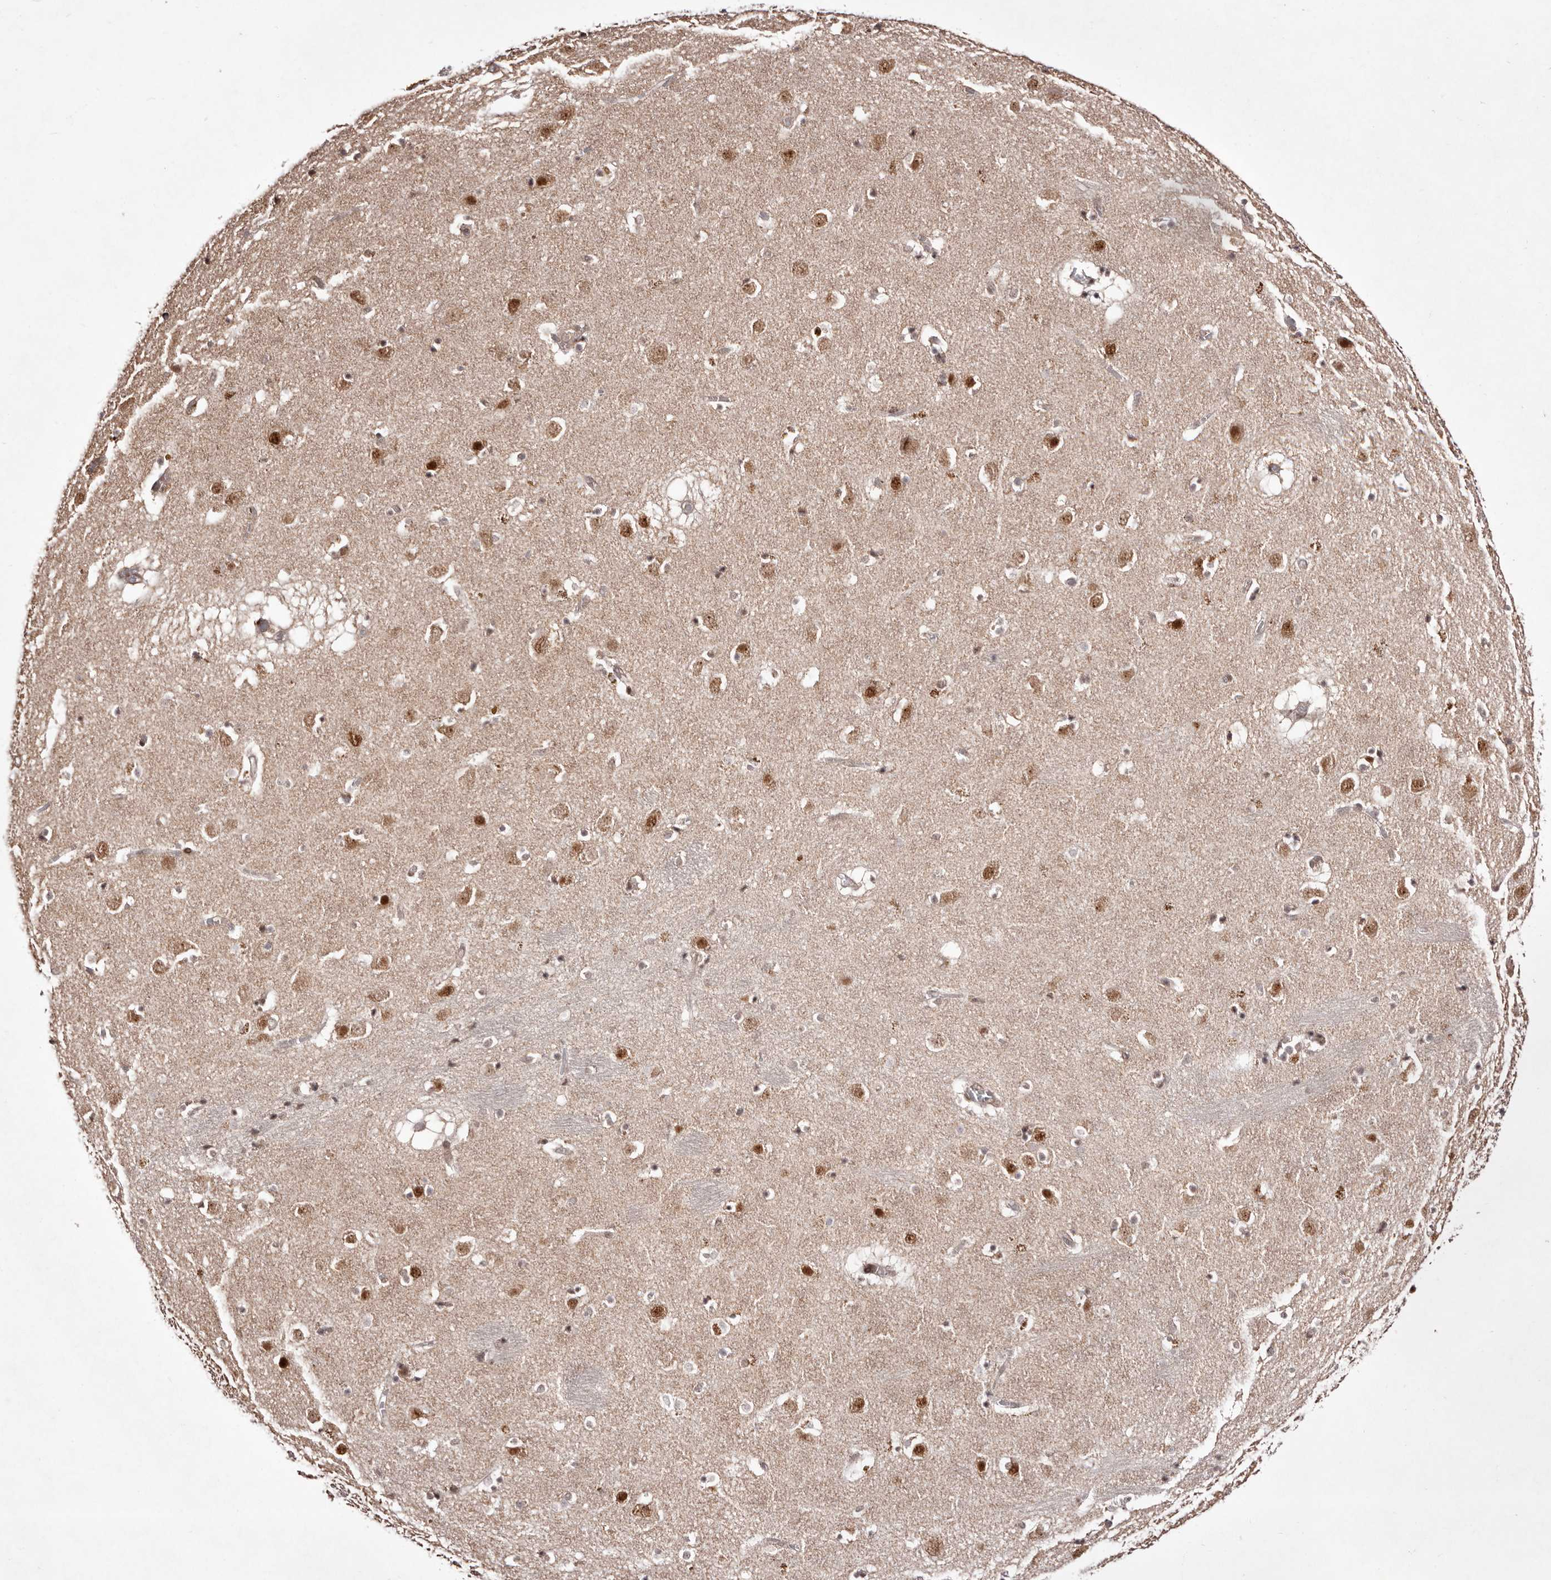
{"staining": {"intensity": "weak", "quantity": "<25%", "location": "cytoplasmic/membranous"}, "tissue": "caudate", "cell_type": "Glial cells", "image_type": "normal", "snomed": [{"axis": "morphology", "description": "Normal tissue, NOS"}, {"axis": "topography", "description": "Lateral ventricle wall"}], "caption": "Glial cells are negative for protein expression in benign human caudate. (DAB immunohistochemistry (IHC) visualized using brightfield microscopy, high magnification).", "gene": "EGR3", "patient": {"sex": "male", "age": 70}}